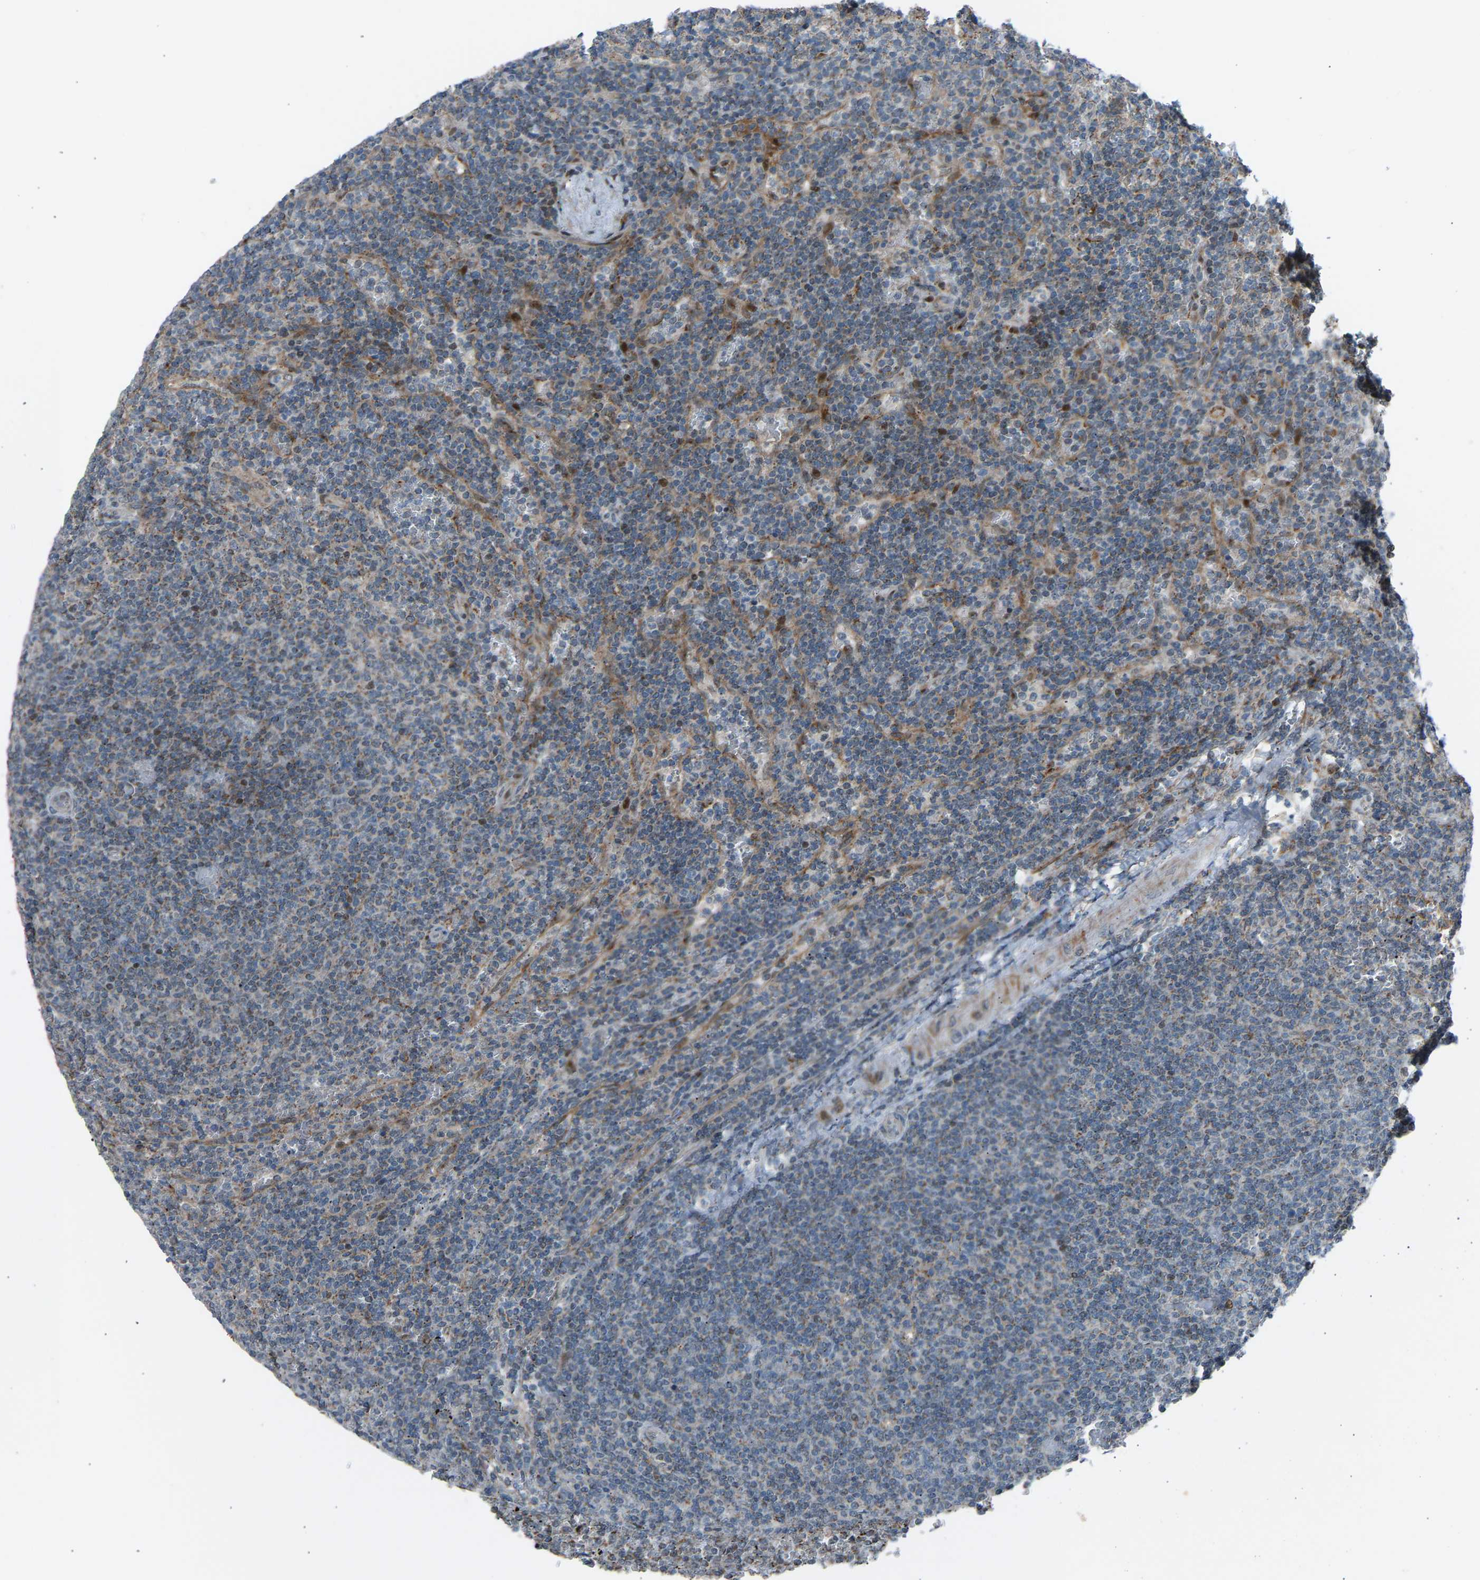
{"staining": {"intensity": "weak", "quantity": "25%-75%", "location": "cytoplasmic/membranous"}, "tissue": "lymphoma", "cell_type": "Tumor cells", "image_type": "cancer", "snomed": [{"axis": "morphology", "description": "Malignant lymphoma, non-Hodgkin's type, Low grade"}, {"axis": "topography", "description": "Spleen"}], "caption": "A brown stain labels weak cytoplasmic/membranous expression of a protein in lymphoma tumor cells.", "gene": "VPS41", "patient": {"sex": "female", "age": 50}}